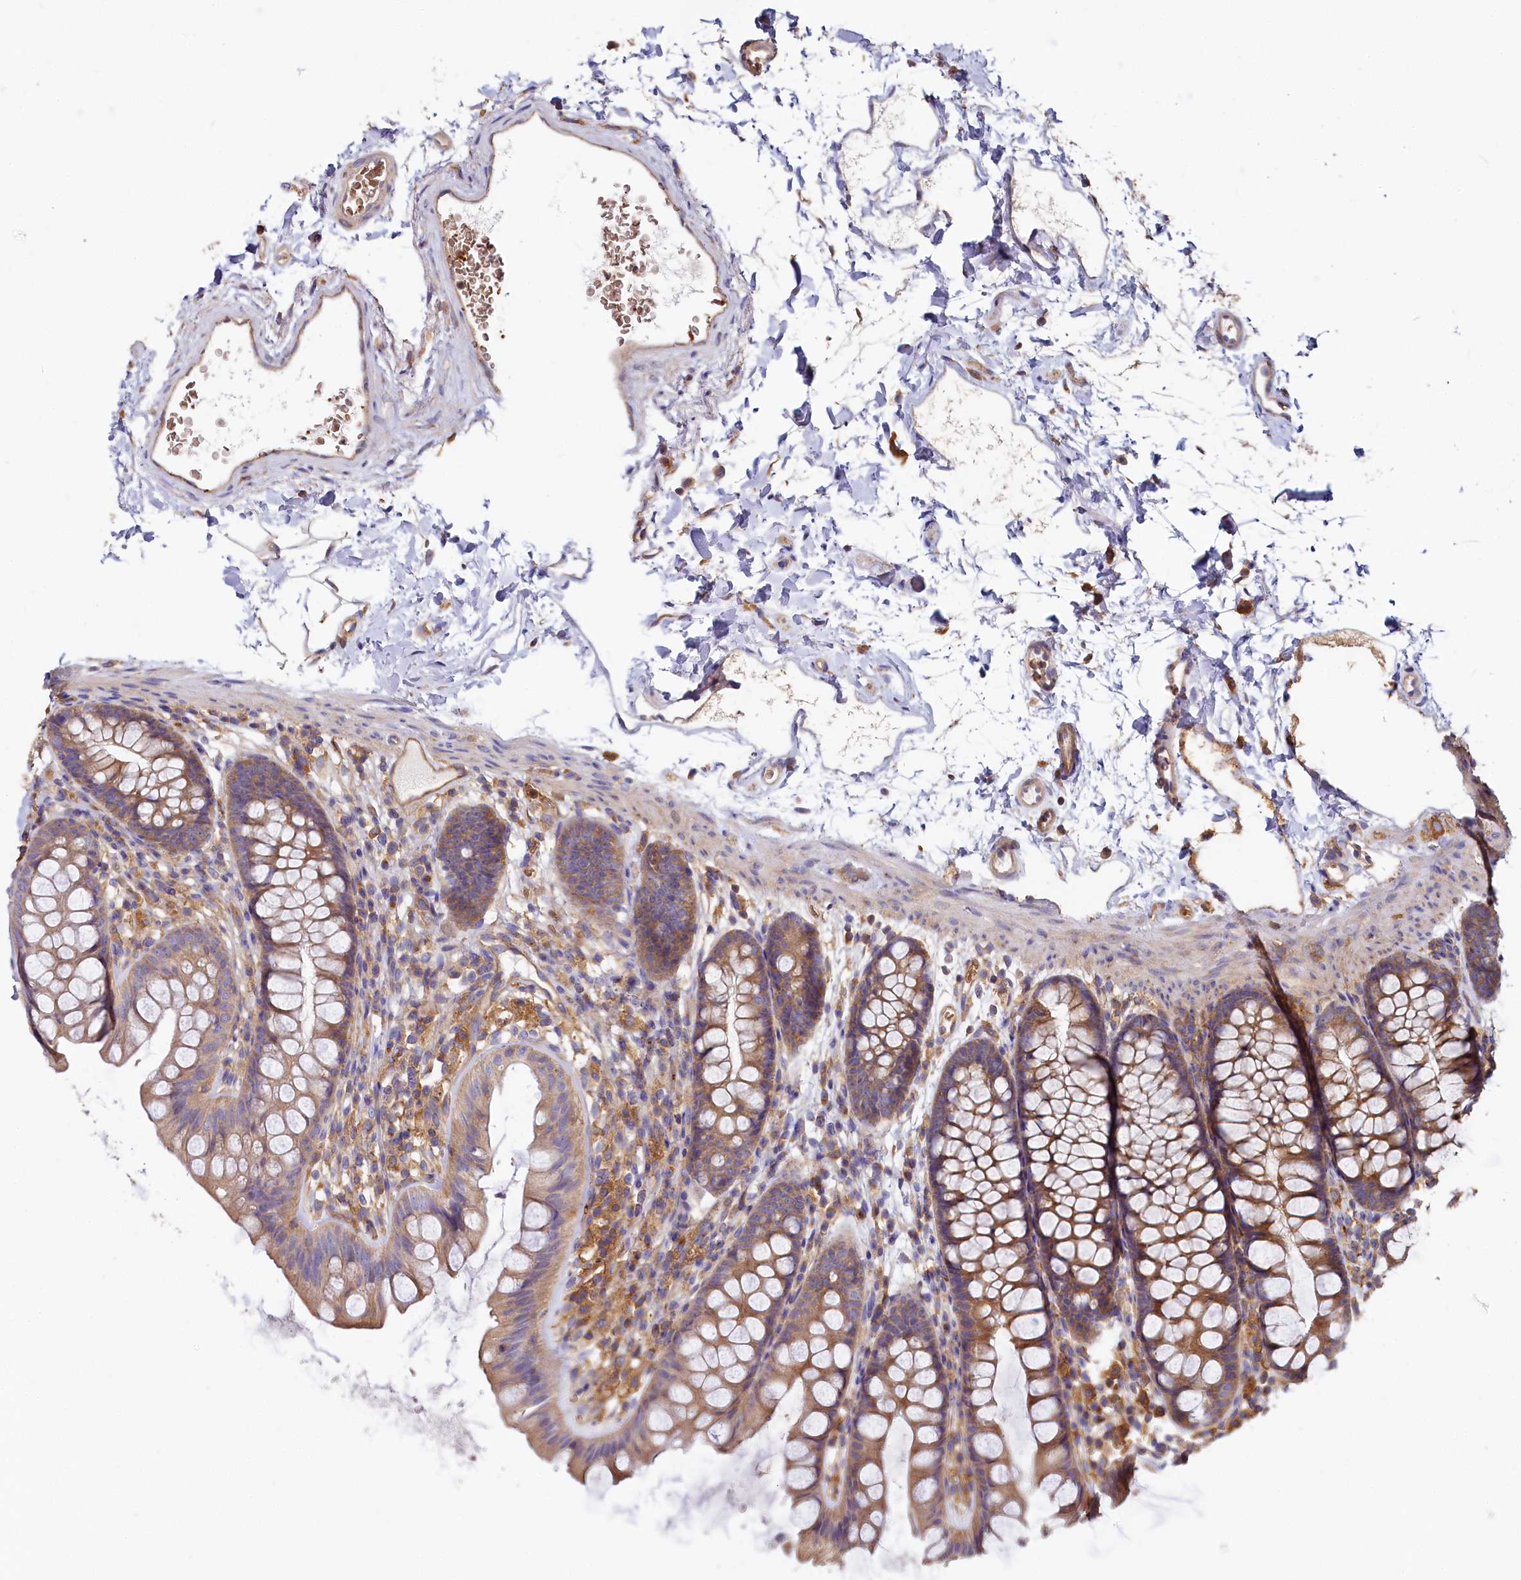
{"staining": {"intensity": "moderate", "quantity": "25%-75%", "location": "cytoplasmic/membranous"}, "tissue": "colon", "cell_type": "Endothelial cells", "image_type": "normal", "snomed": [{"axis": "morphology", "description": "Normal tissue, NOS"}, {"axis": "topography", "description": "Colon"}], "caption": "The immunohistochemical stain shows moderate cytoplasmic/membranous positivity in endothelial cells of benign colon. (Brightfield microscopy of DAB IHC at high magnification).", "gene": "PPIP5K1", "patient": {"sex": "female", "age": 62}}